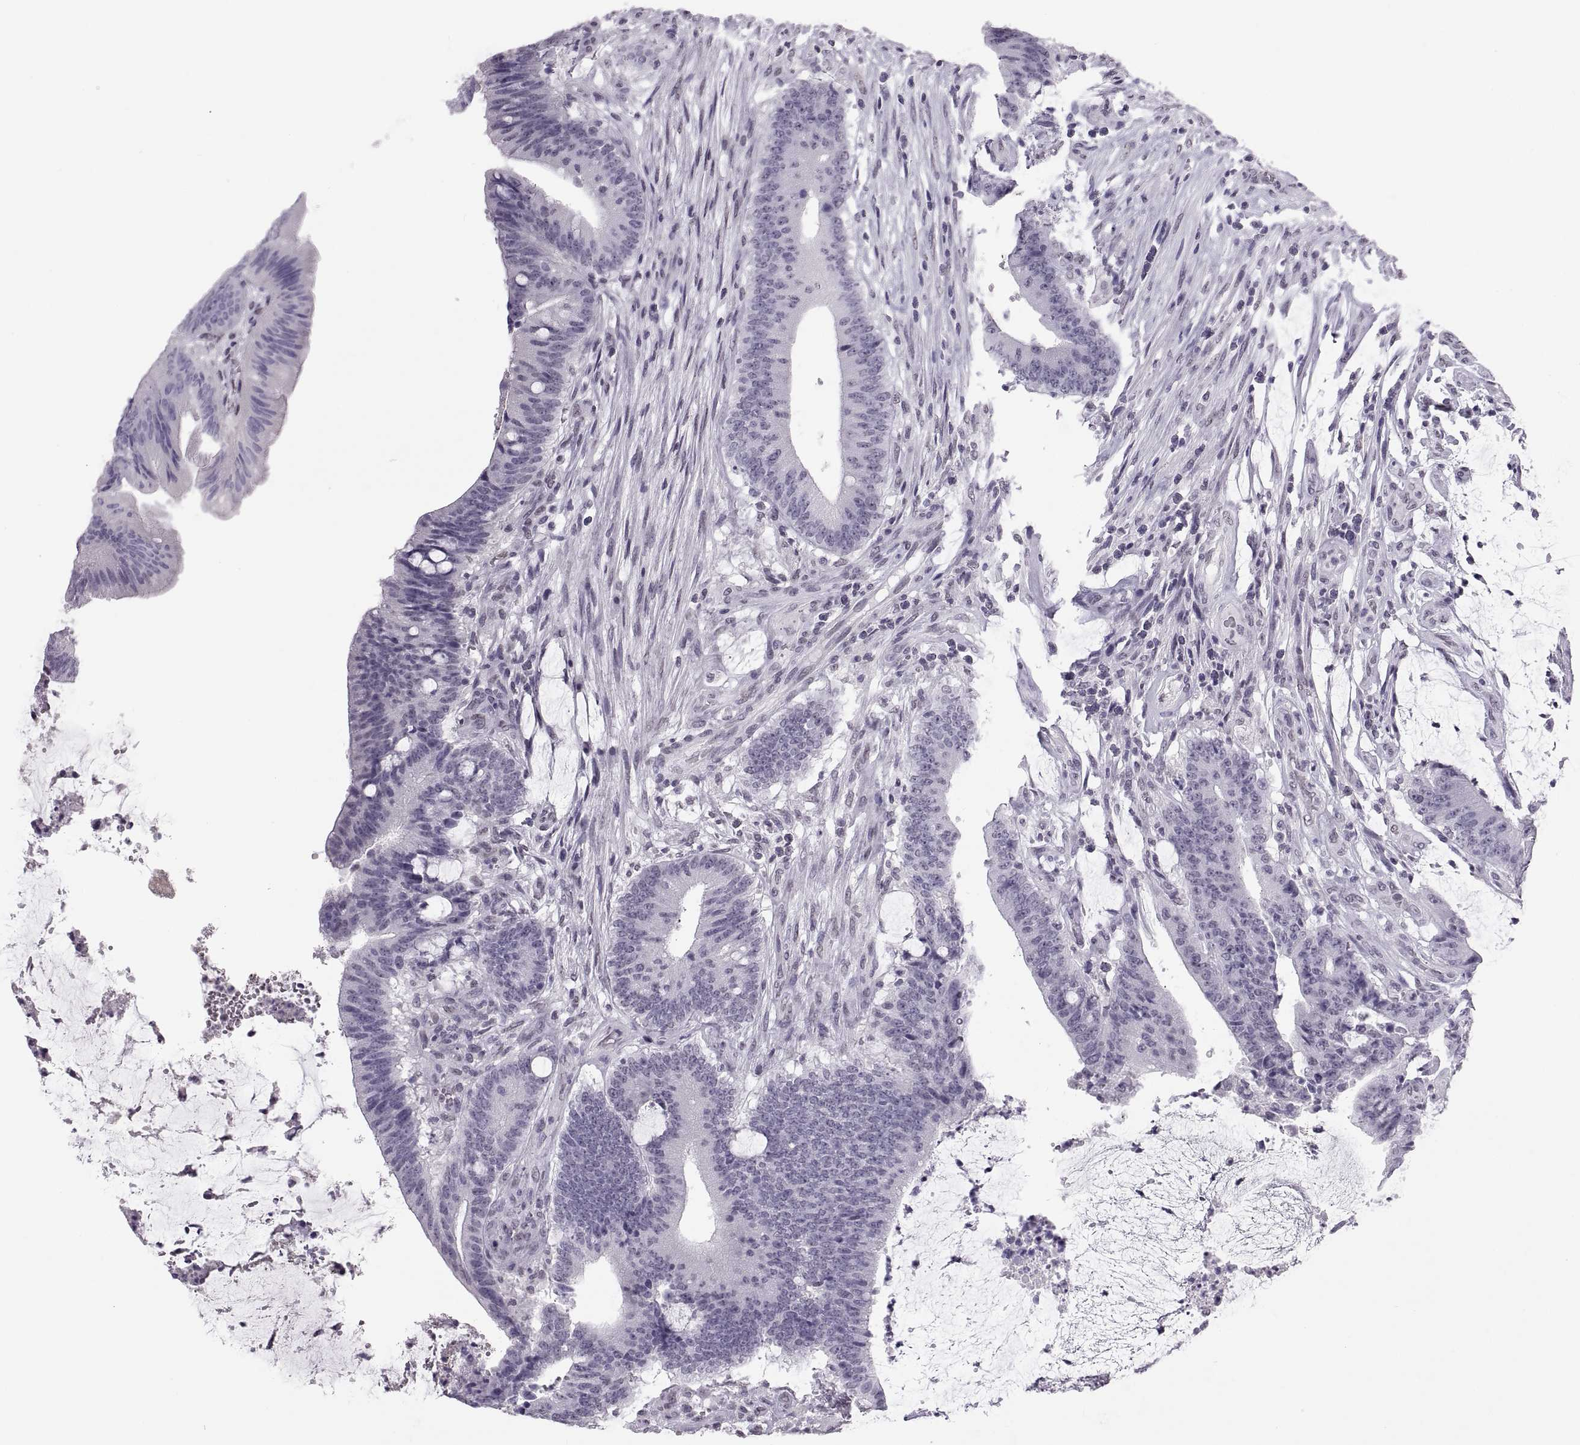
{"staining": {"intensity": "negative", "quantity": "none", "location": "none"}, "tissue": "colorectal cancer", "cell_type": "Tumor cells", "image_type": "cancer", "snomed": [{"axis": "morphology", "description": "Adenocarcinoma, NOS"}, {"axis": "topography", "description": "Colon"}], "caption": "There is no significant positivity in tumor cells of adenocarcinoma (colorectal).", "gene": "CARTPT", "patient": {"sex": "female", "age": 43}}